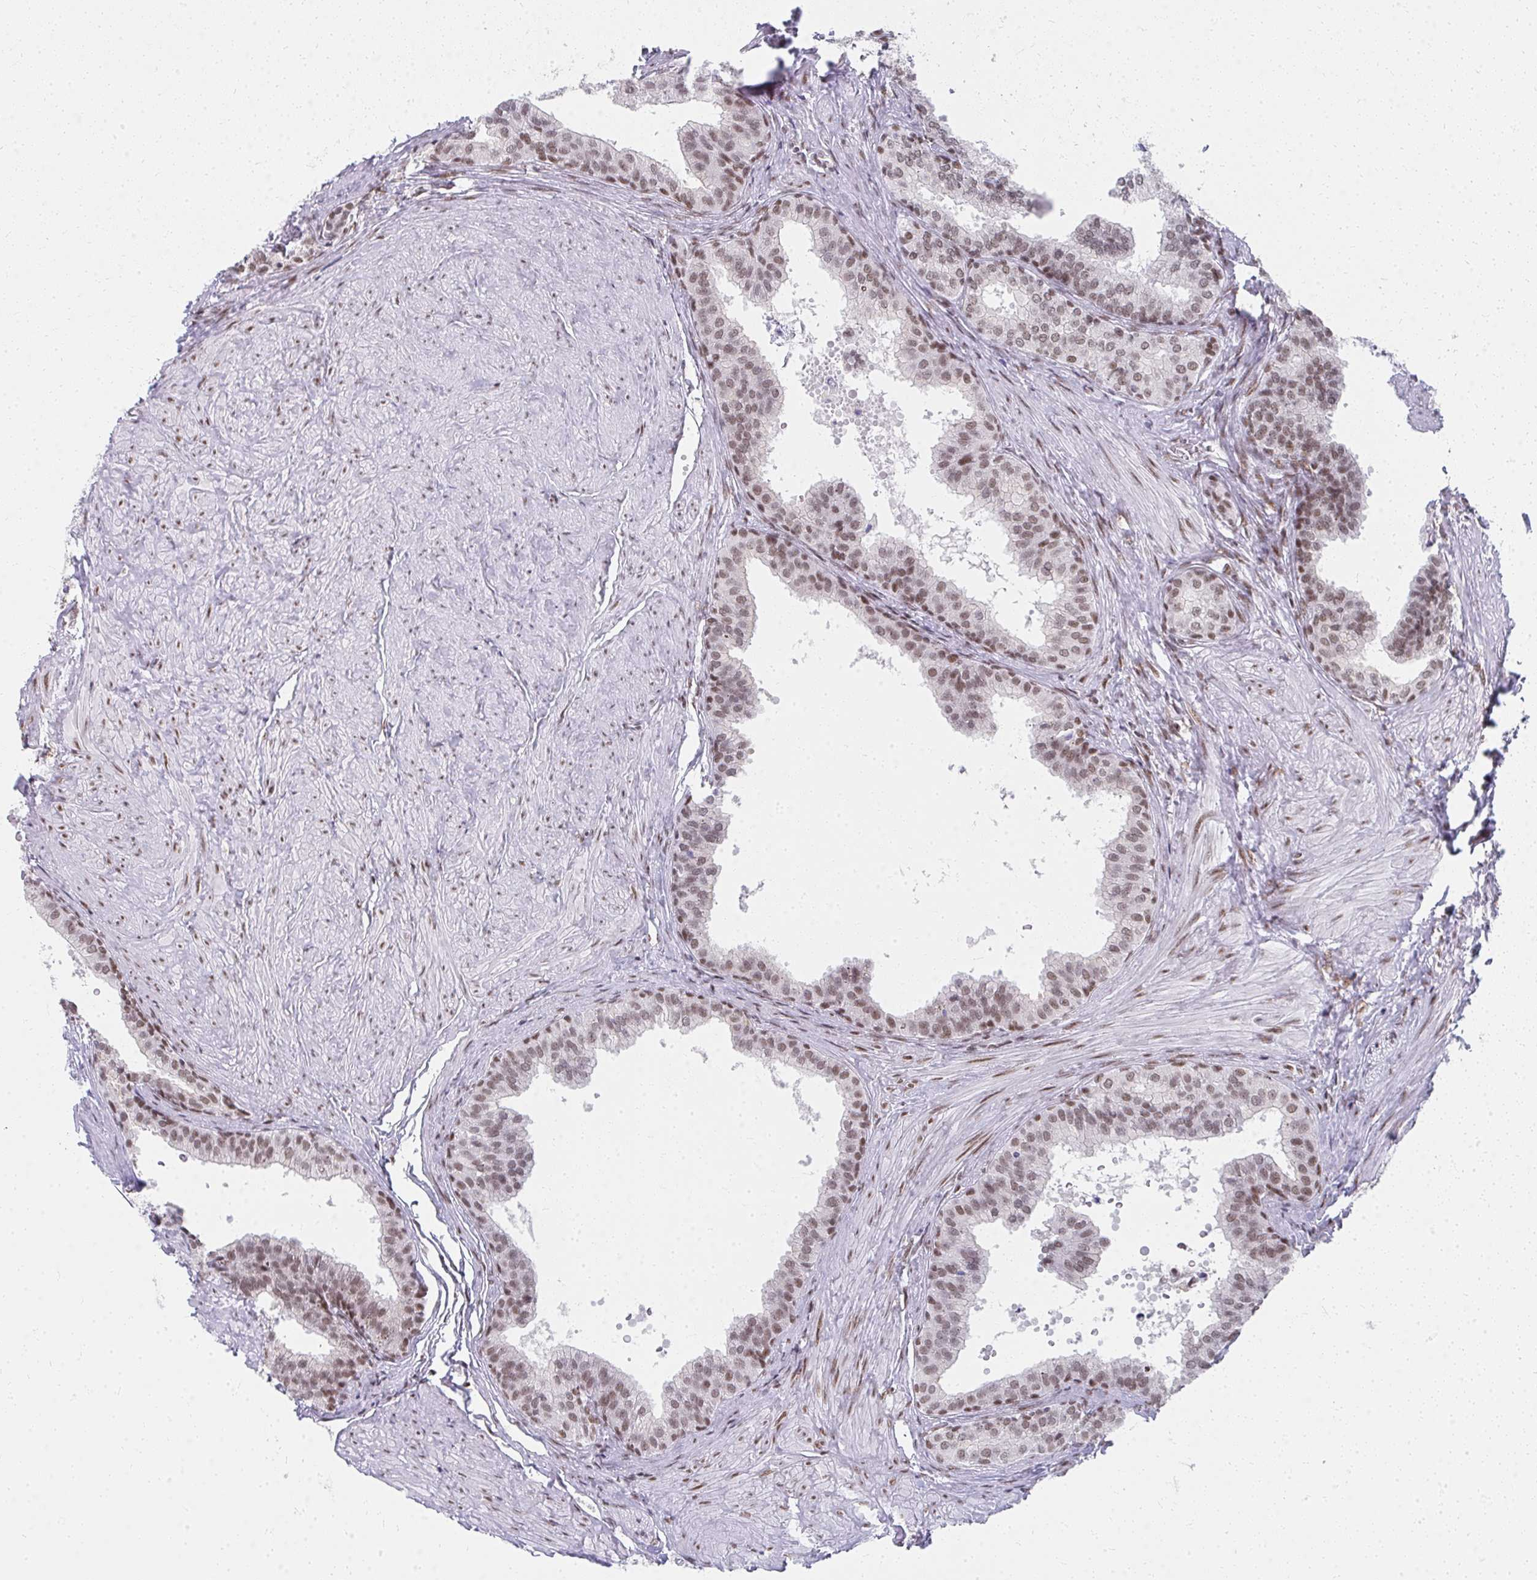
{"staining": {"intensity": "moderate", "quantity": ">75%", "location": "nuclear"}, "tissue": "prostate", "cell_type": "Glandular cells", "image_type": "normal", "snomed": [{"axis": "morphology", "description": "Normal tissue, NOS"}, {"axis": "topography", "description": "Prostate"}, {"axis": "topography", "description": "Peripheral nerve tissue"}], "caption": "Immunohistochemistry (DAB) staining of unremarkable prostate reveals moderate nuclear protein positivity in about >75% of glandular cells.", "gene": "CREBBP", "patient": {"sex": "male", "age": 55}}